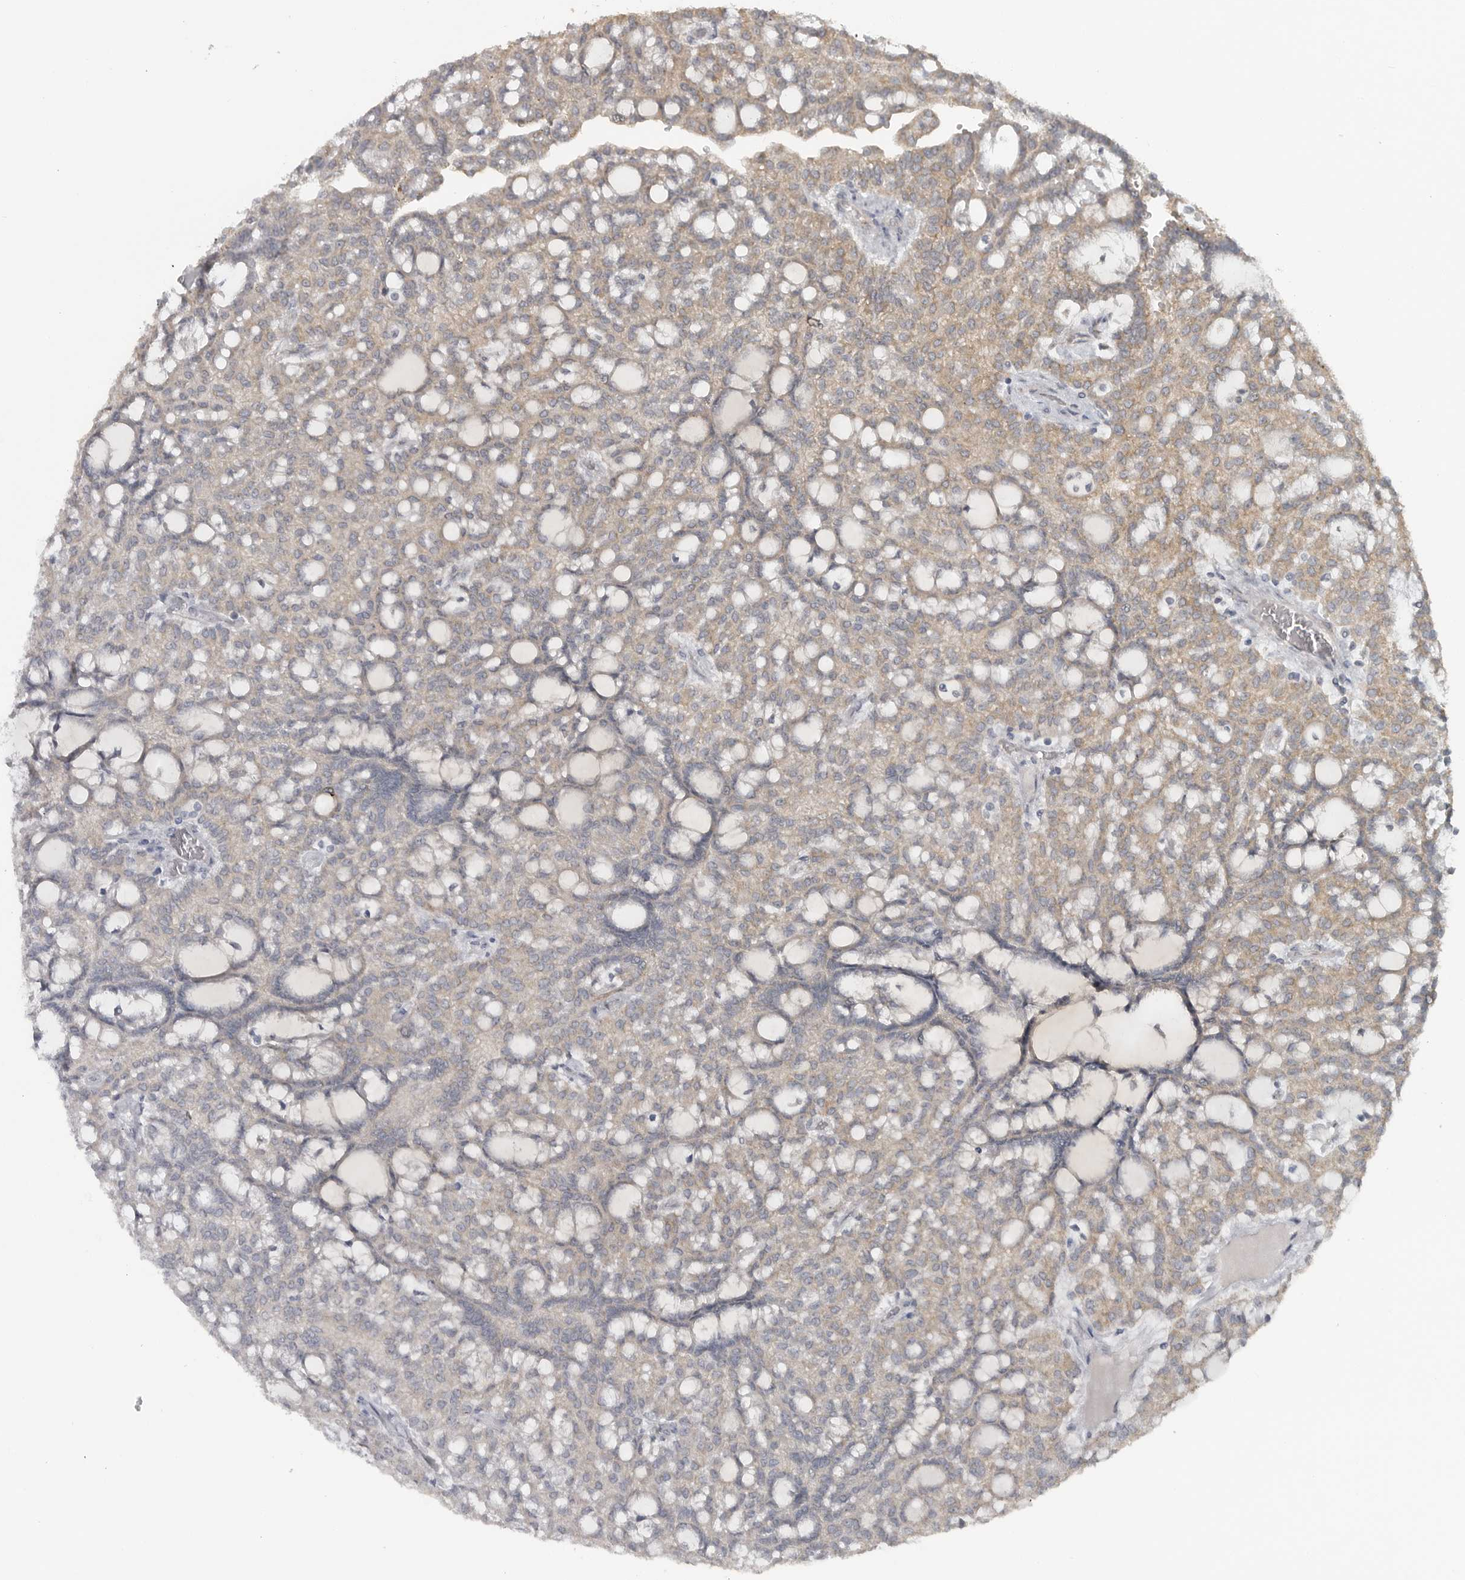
{"staining": {"intensity": "weak", "quantity": "<25%", "location": "cytoplasmic/membranous"}, "tissue": "renal cancer", "cell_type": "Tumor cells", "image_type": "cancer", "snomed": [{"axis": "morphology", "description": "Adenocarcinoma, NOS"}, {"axis": "topography", "description": "Kidney"}], "caption": "DAB (3,3'-diaminobenzidine) immunohistochemical staining of human renal adenocarcinoma shows no significant positivity in tumor cells.", "gene": "LLGL1", "patient": {"sex": "male", "age": 63}}